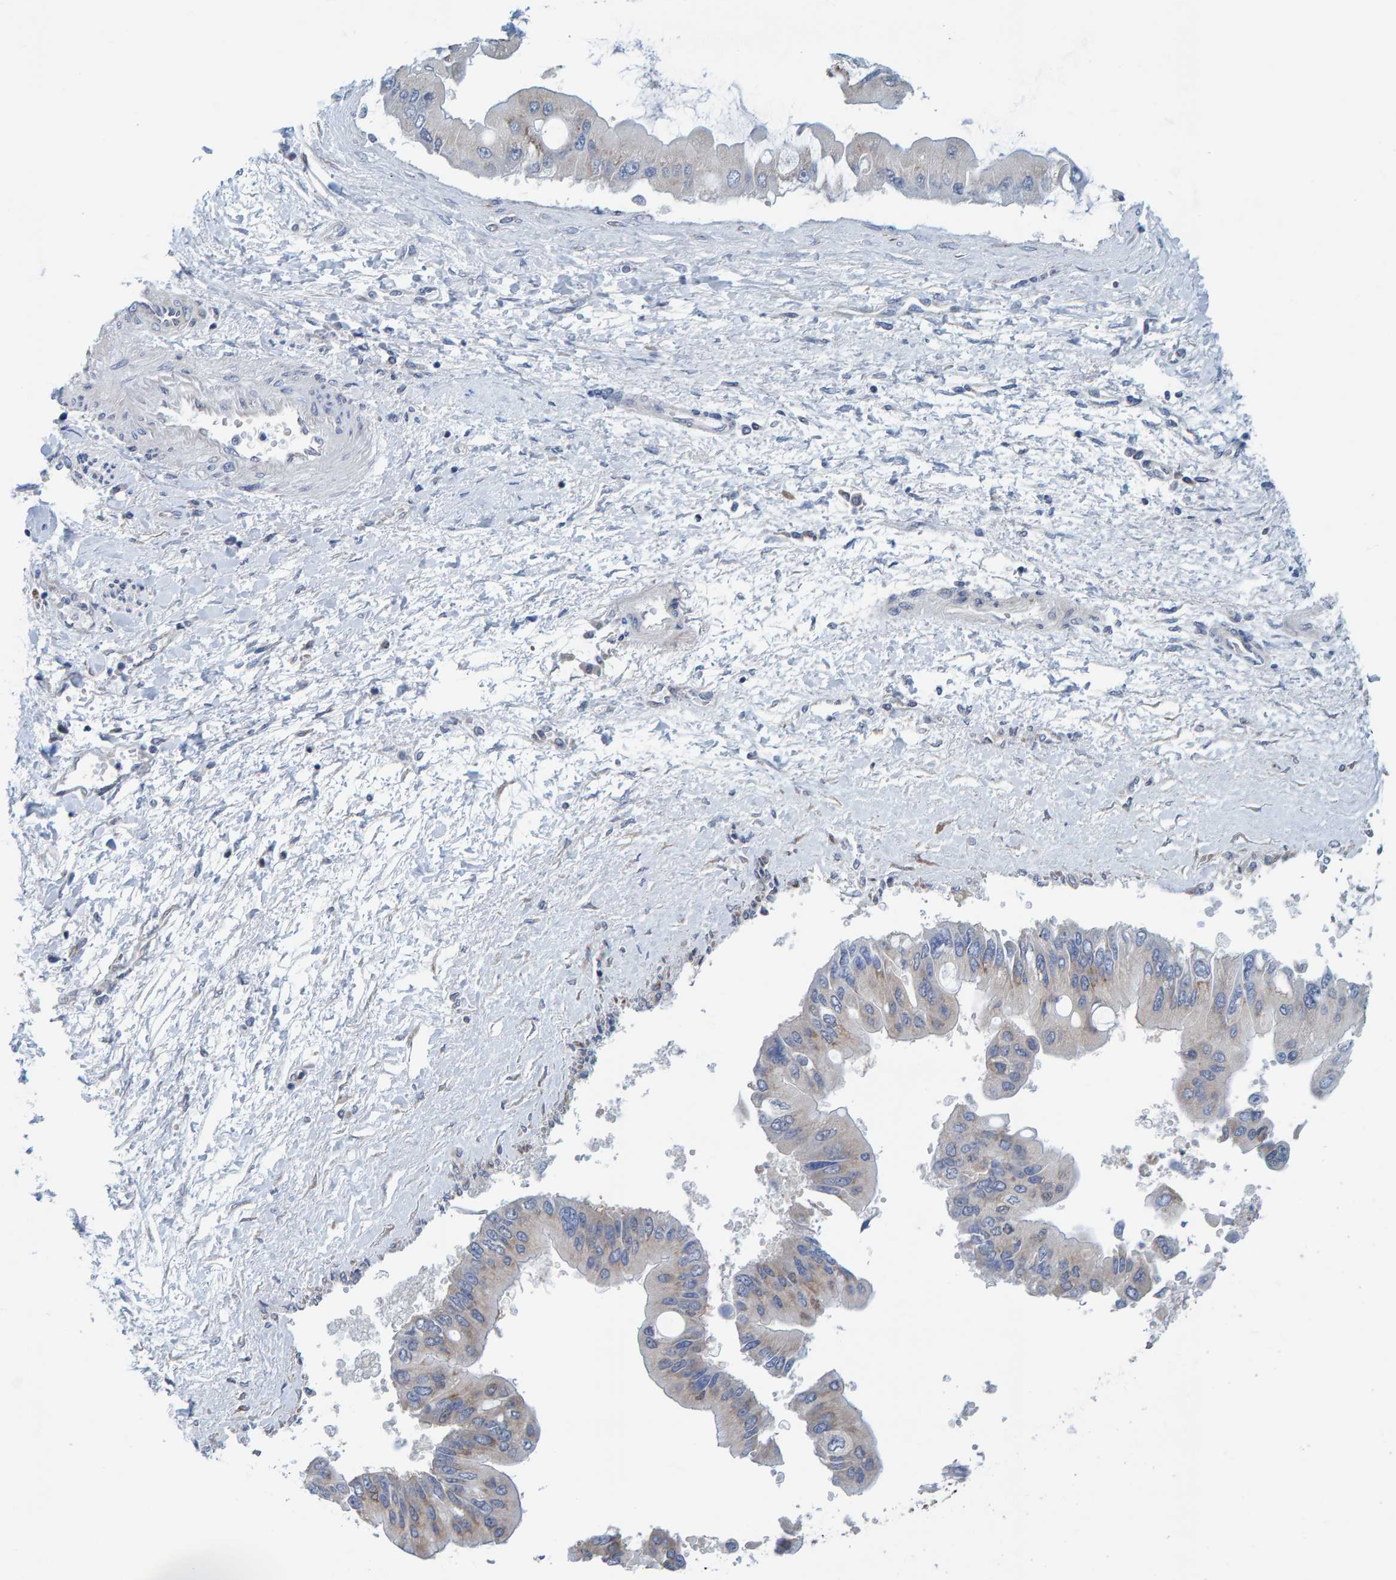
{"staining": {"intensity": "weak", "quantity": "<25%", "location": "cytoplasmic/membranous"}, "tissue": "liver cancer", "cell_type": "Tumor cells", "image_type": "cancer", "snomed": [{"axis": "morphology", "description": "Cholangiocarcinoma"}, {"axis": "topography", "description": "Liver"}], "caption": "The photomicrograph exhibits no significant expression in tumor cells of liver cancer (cholangiocarcinoma).", "gene": "SCRN2", "patient": {"sex": "male", "age": 50}}